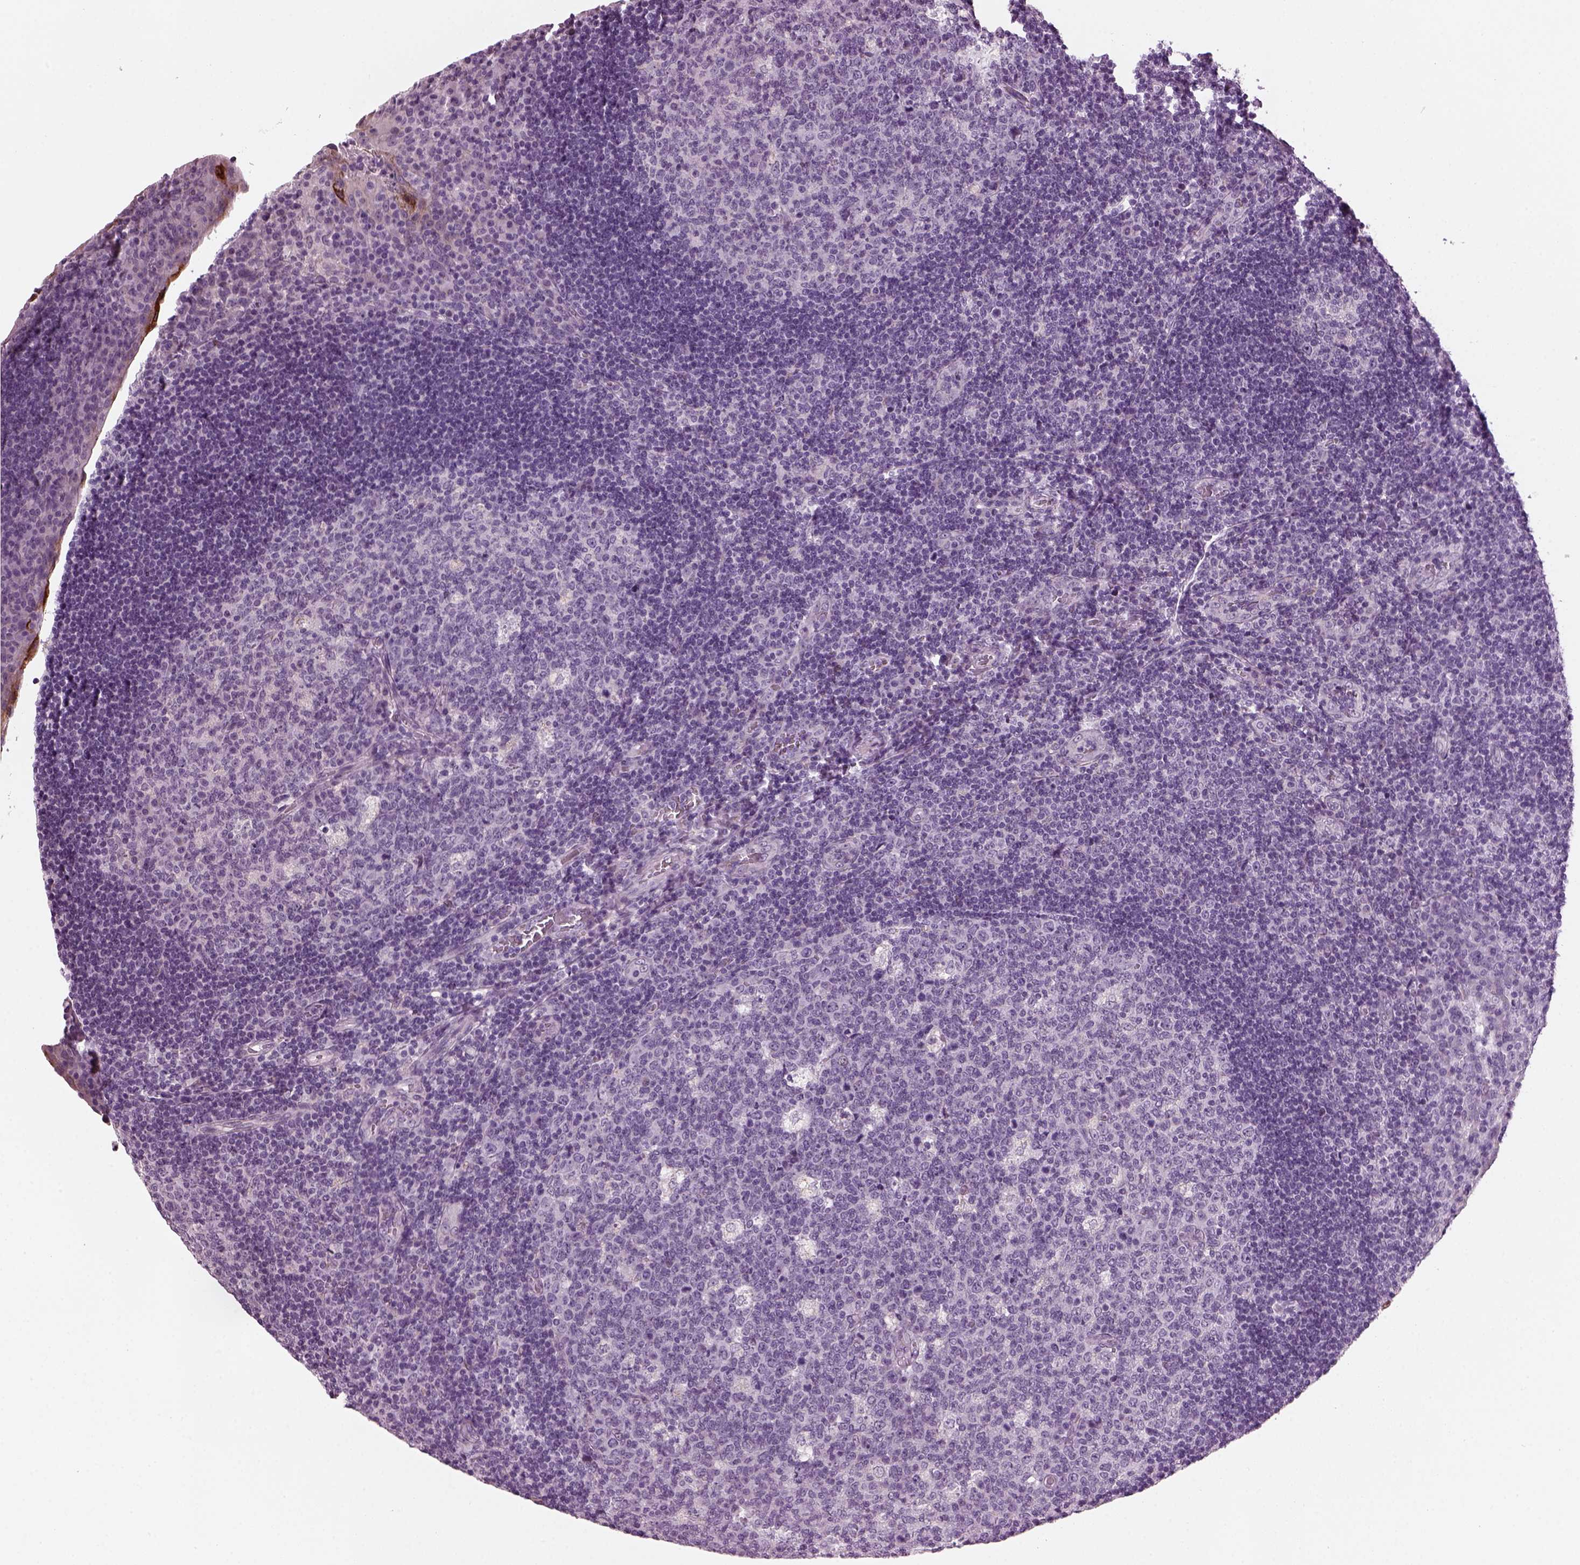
{"staining": {"intensity": "negative", "quantity": "none", "location": "none"}, "tissue": "tonsil", "cell_type": "Germinal center cells", "image_type": "normal", "snomed": [{"axis": "morphology", "description": "Normal tissue, NOS"}, {"axis": "topography", "description": "Tonsil"}], "caption": "This is an IHC micrograph of normal tonsil. There is no positivity in germinal center cells.", "gene": "PRR9", "patient": {"sex": "male", "age": 17}}